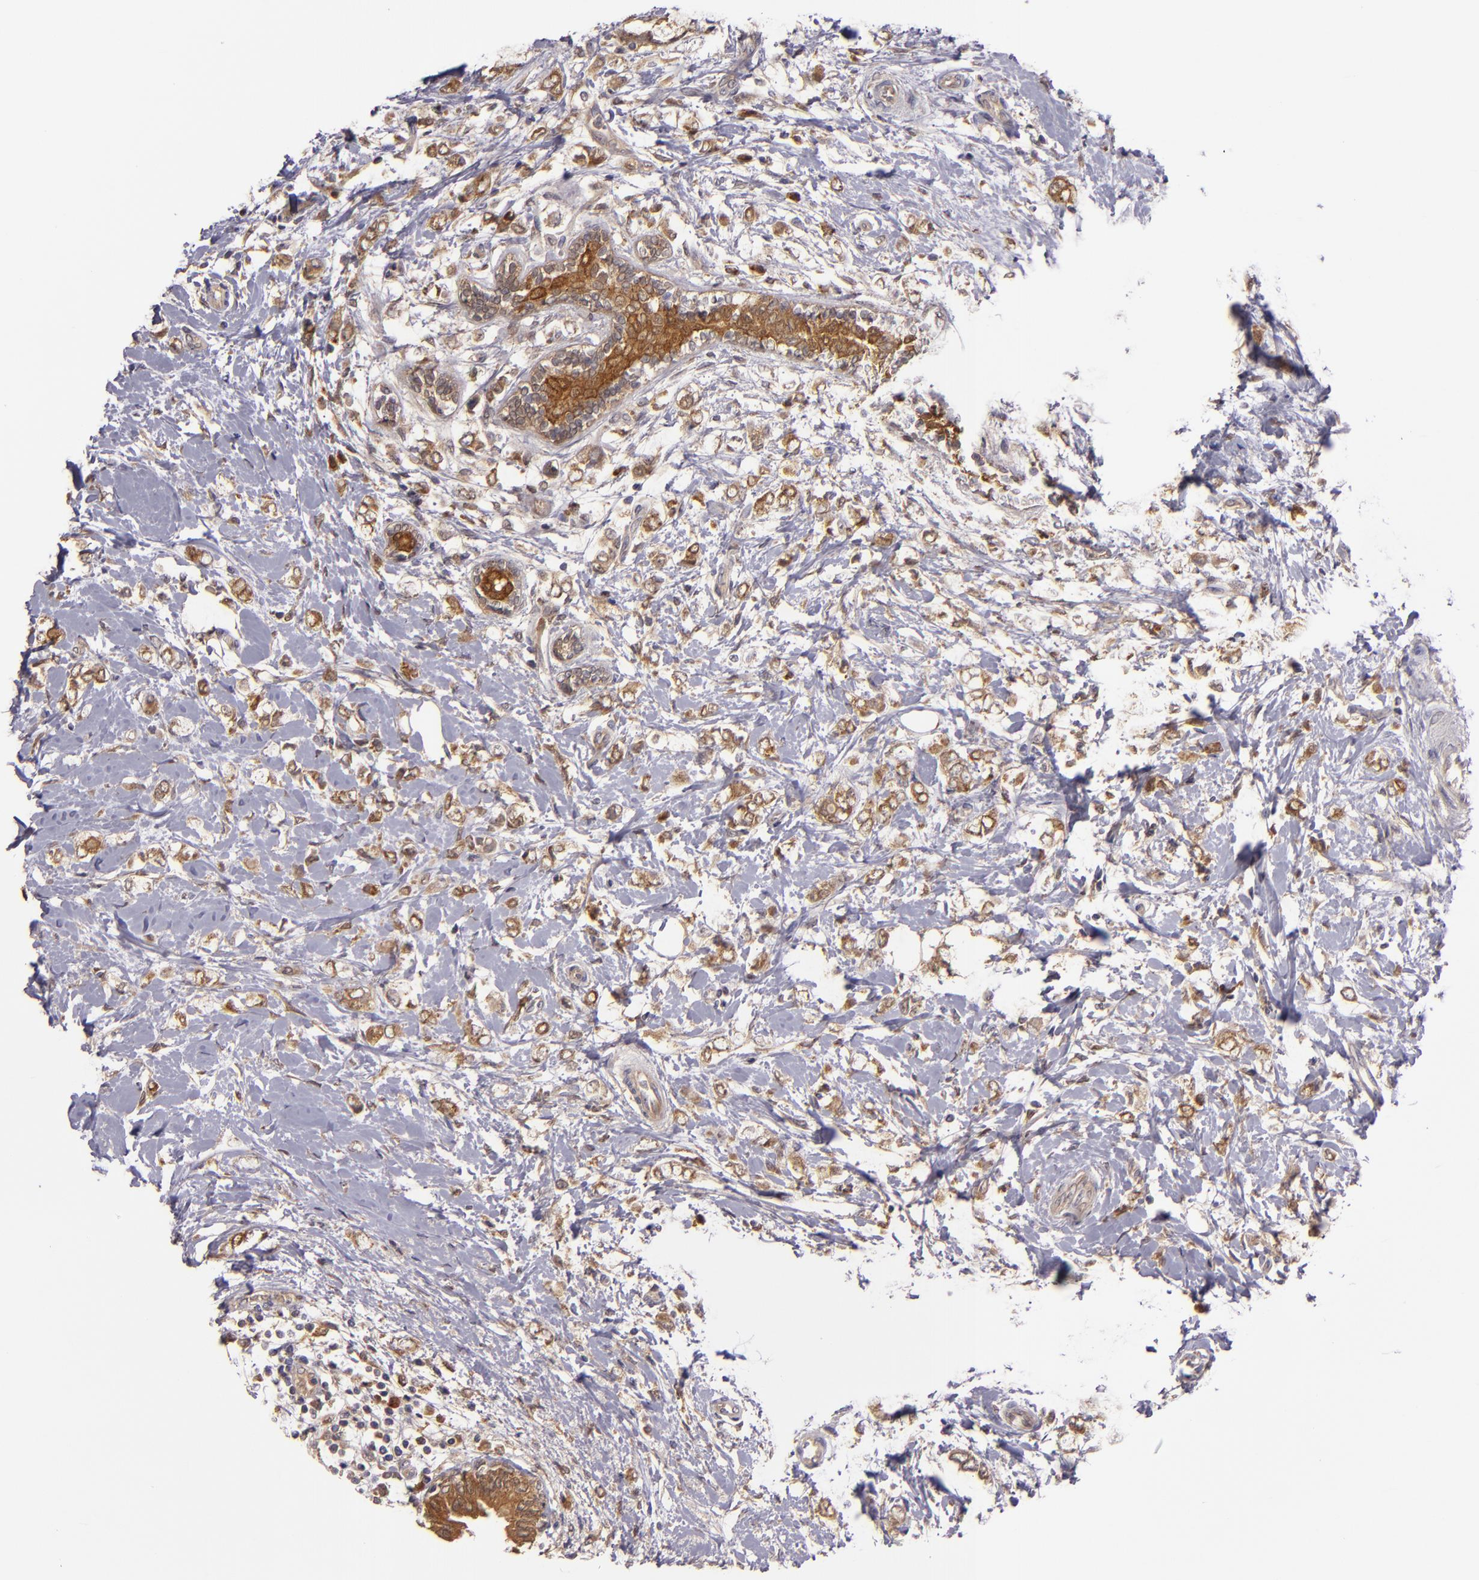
{"staining": {"intensity": "moderate", "quantity": ">75%", "location": "cytoplasmic/membranous"}, "tissue": "breast cancer", "cell_type": "Tumor cells", "image_type": "cancer", "snomed": [{"axis": "morphology", "description": "Normal tissue, NOS"}, {"axis": "morphology", "description": "Lobular carcinoma"}, {"axis": "topography", "description": "Breast"}], "caption": "Breast cancer (lobular carcinoma) tissue demonstrates moderate cytoplasmic/membranous positivity in about >75% of tumor cells The protein is stained brown, and the nuclei are stained in blue (DAB (3,3'-diaminobenzidine) IHC with brightfield microscopy, high magnification).", "gene": "FHIT", "patient": {"sex": "female", "age": 47}}